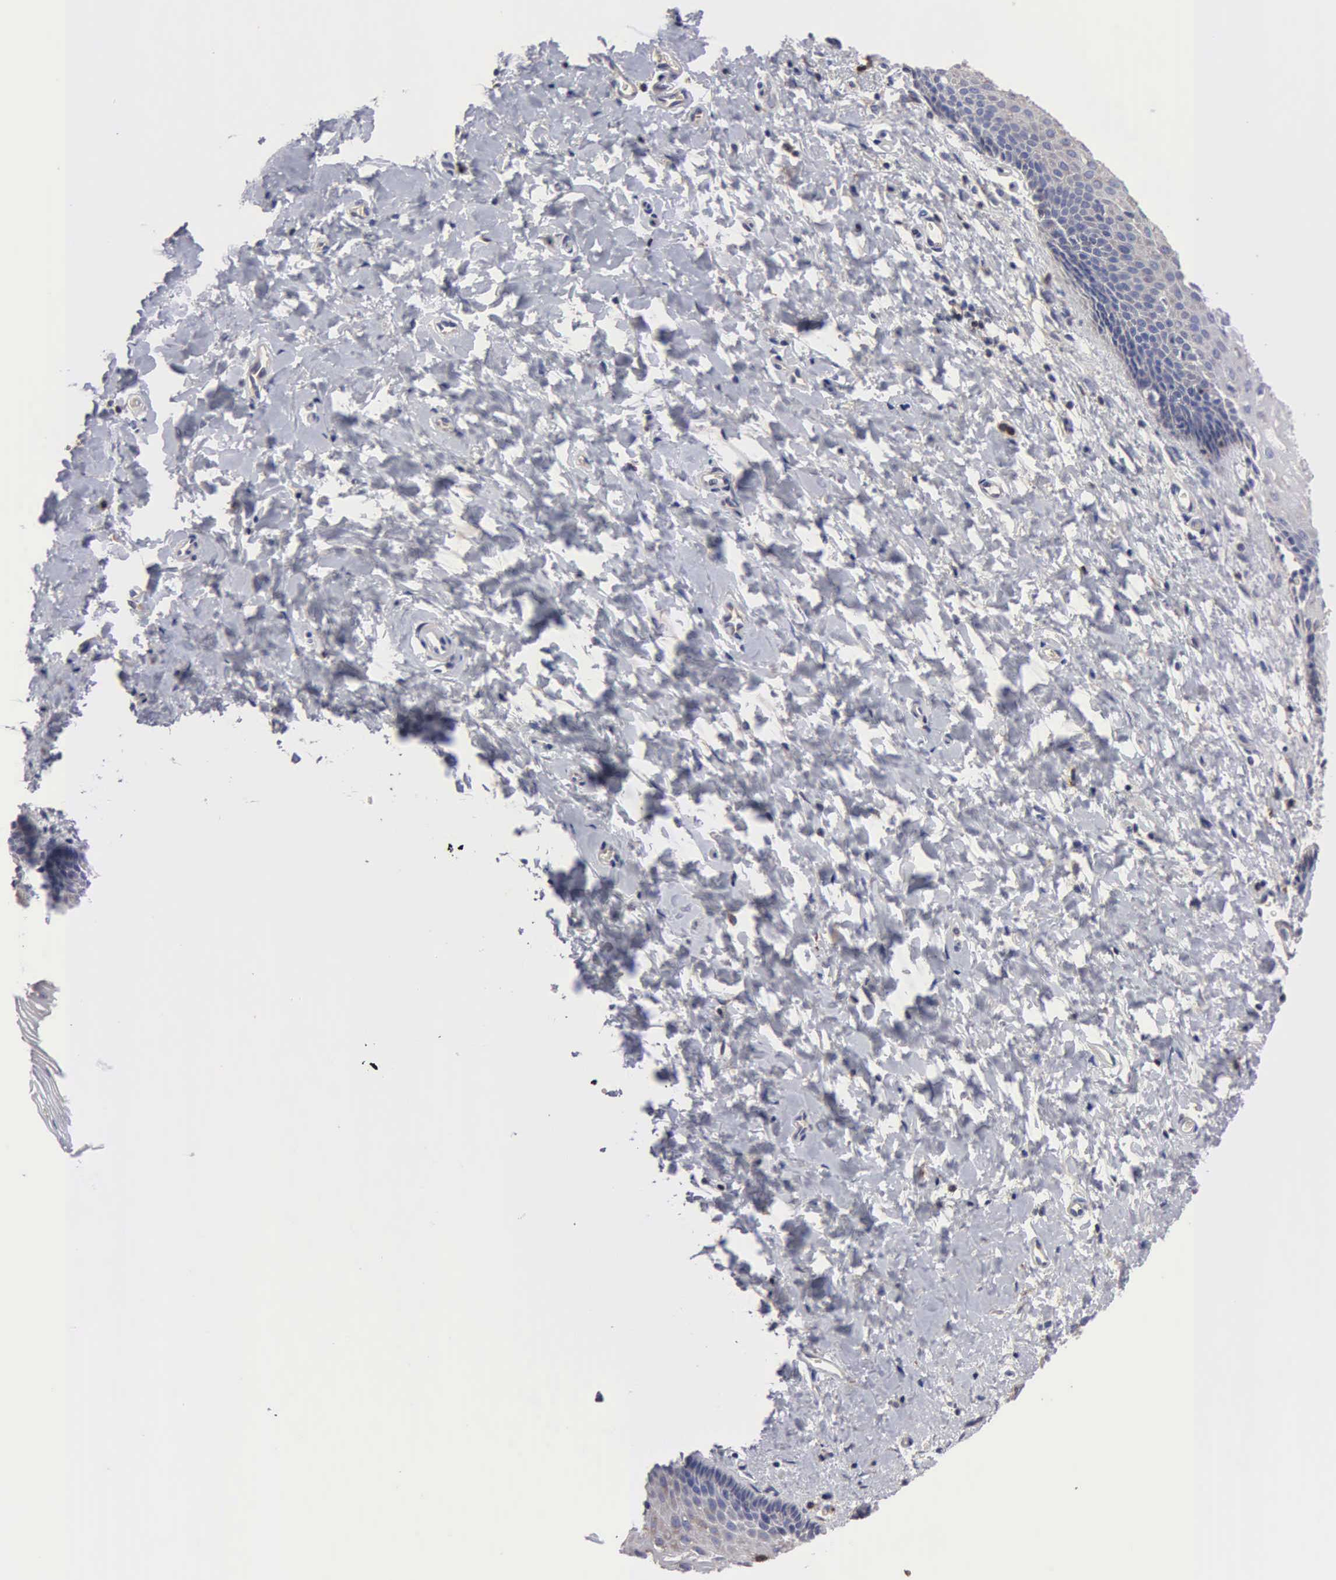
{"staining": {"intensity": "negative", "quantity": "none", "location": "none"}, "tissue": "cervix", "cell_type": "Glandular cells", "image_type": "normal", "snomed": [{"axis": "morphology", "description": "Normal tissue, NOS"}, {"axis": "topography", "description": "Cervix"}], "caption": "High magnification brightfield microscopy of normal cervix stained with DAB (brown) and counterstained with hematoxylin (blue): glandular cells show no significant expression.", "gene": "G6PD", "patient": {"sex": "female", "age": 53}}